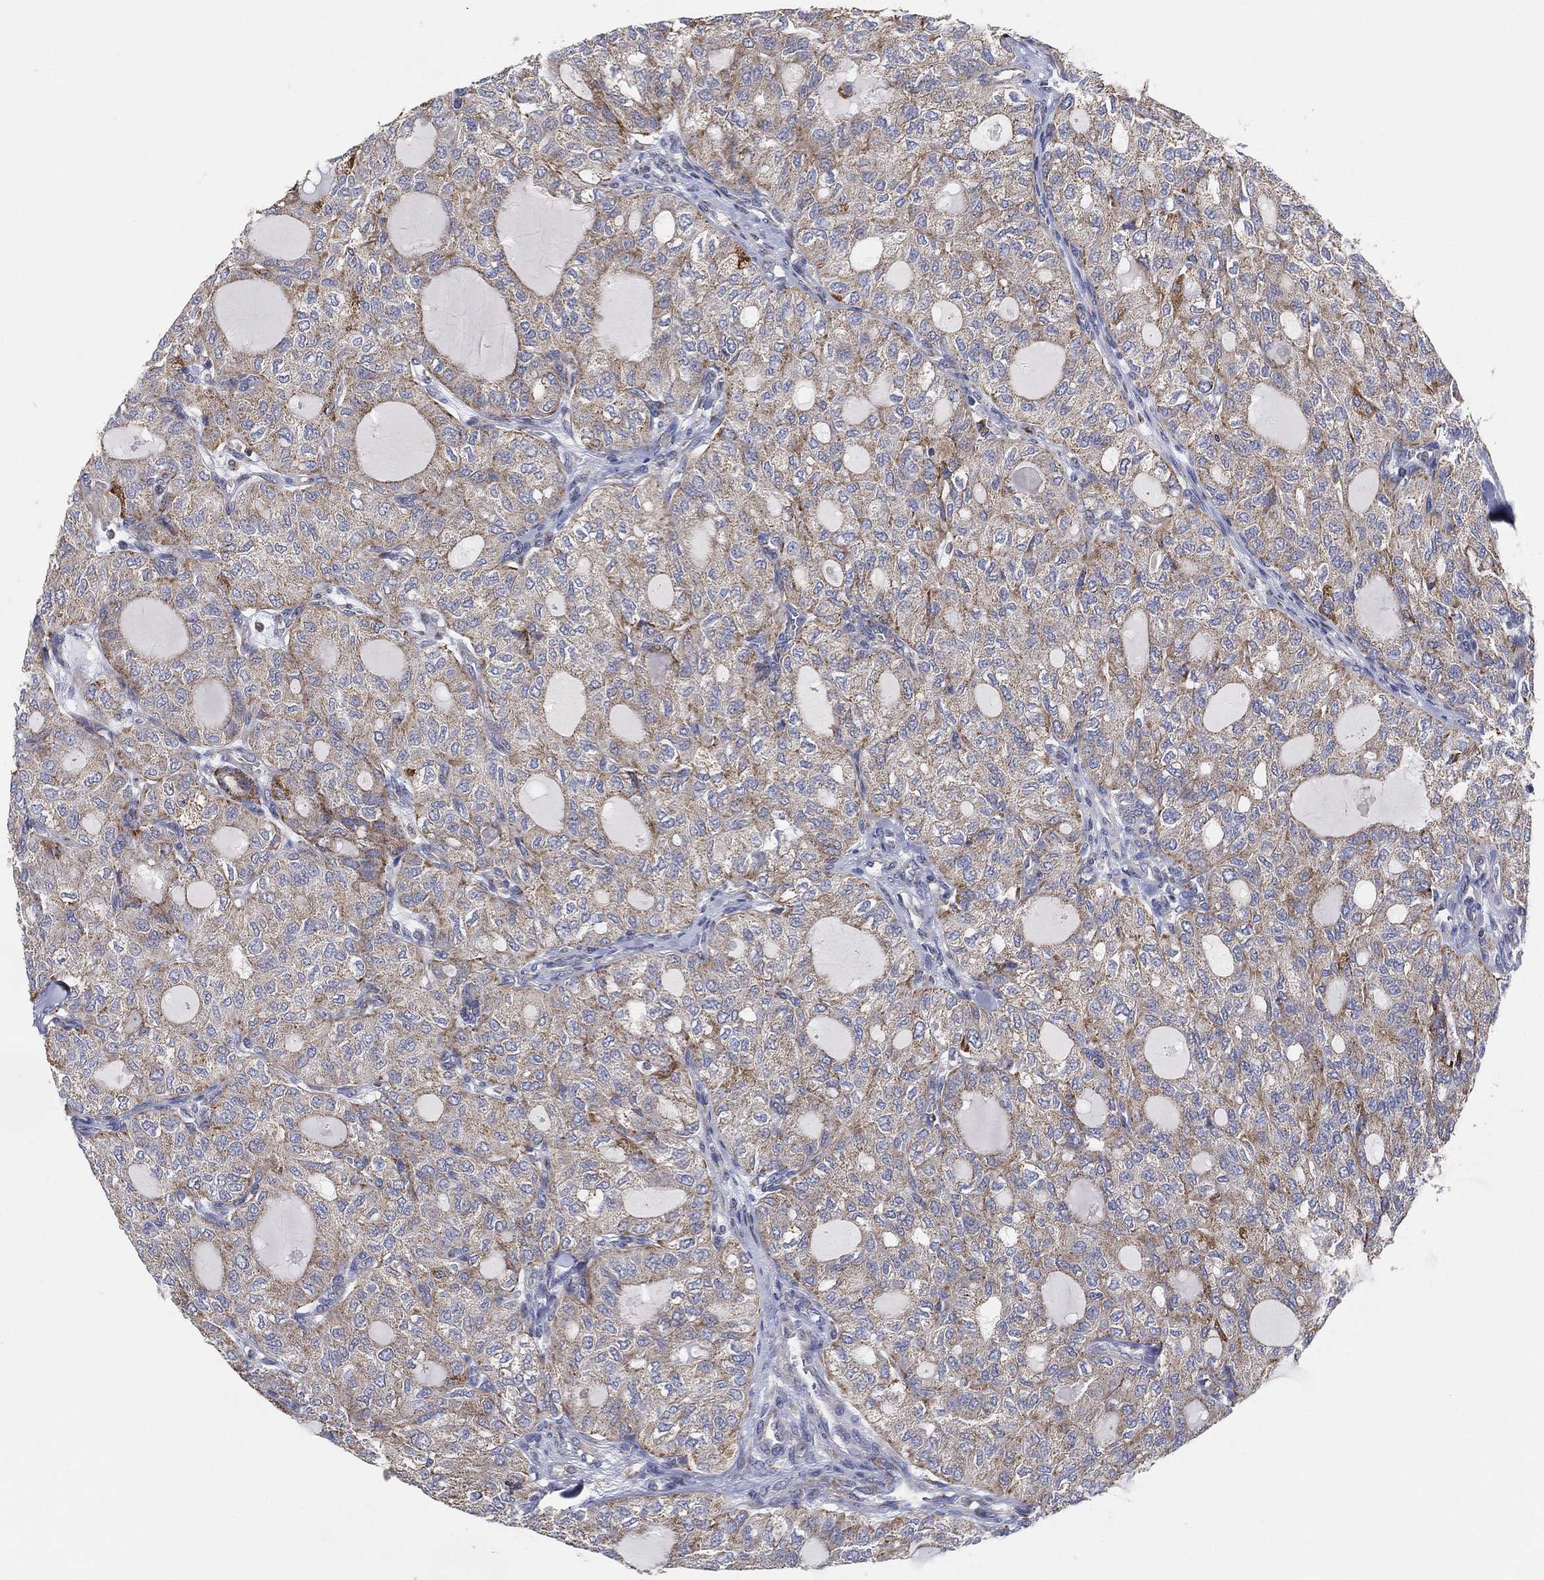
{"staining": {"intensity": "weak", "quantity": "25%-75%", "location": "cytoplasmic/membranous"}, "tissue": "thyroid cancer", "cell_type": "Tumor cells", "image_type": "cancer", "snomed": [{"axis": "morphology", "description": "Follicular adenoma carcinoma, NOS"}, {"axis": "topography", "description": "Thyroid gland"}], "caption": "Immunohistochemistry (IHC) (DAB) staining of follicular adenoma carcinoma (thyroid) displays weak cytoplasmic/membranous protein staining in approximately 25%-75% of tumor cells.", "gene": "GCAT", "patient": {"sex": "male", "age": 75}}